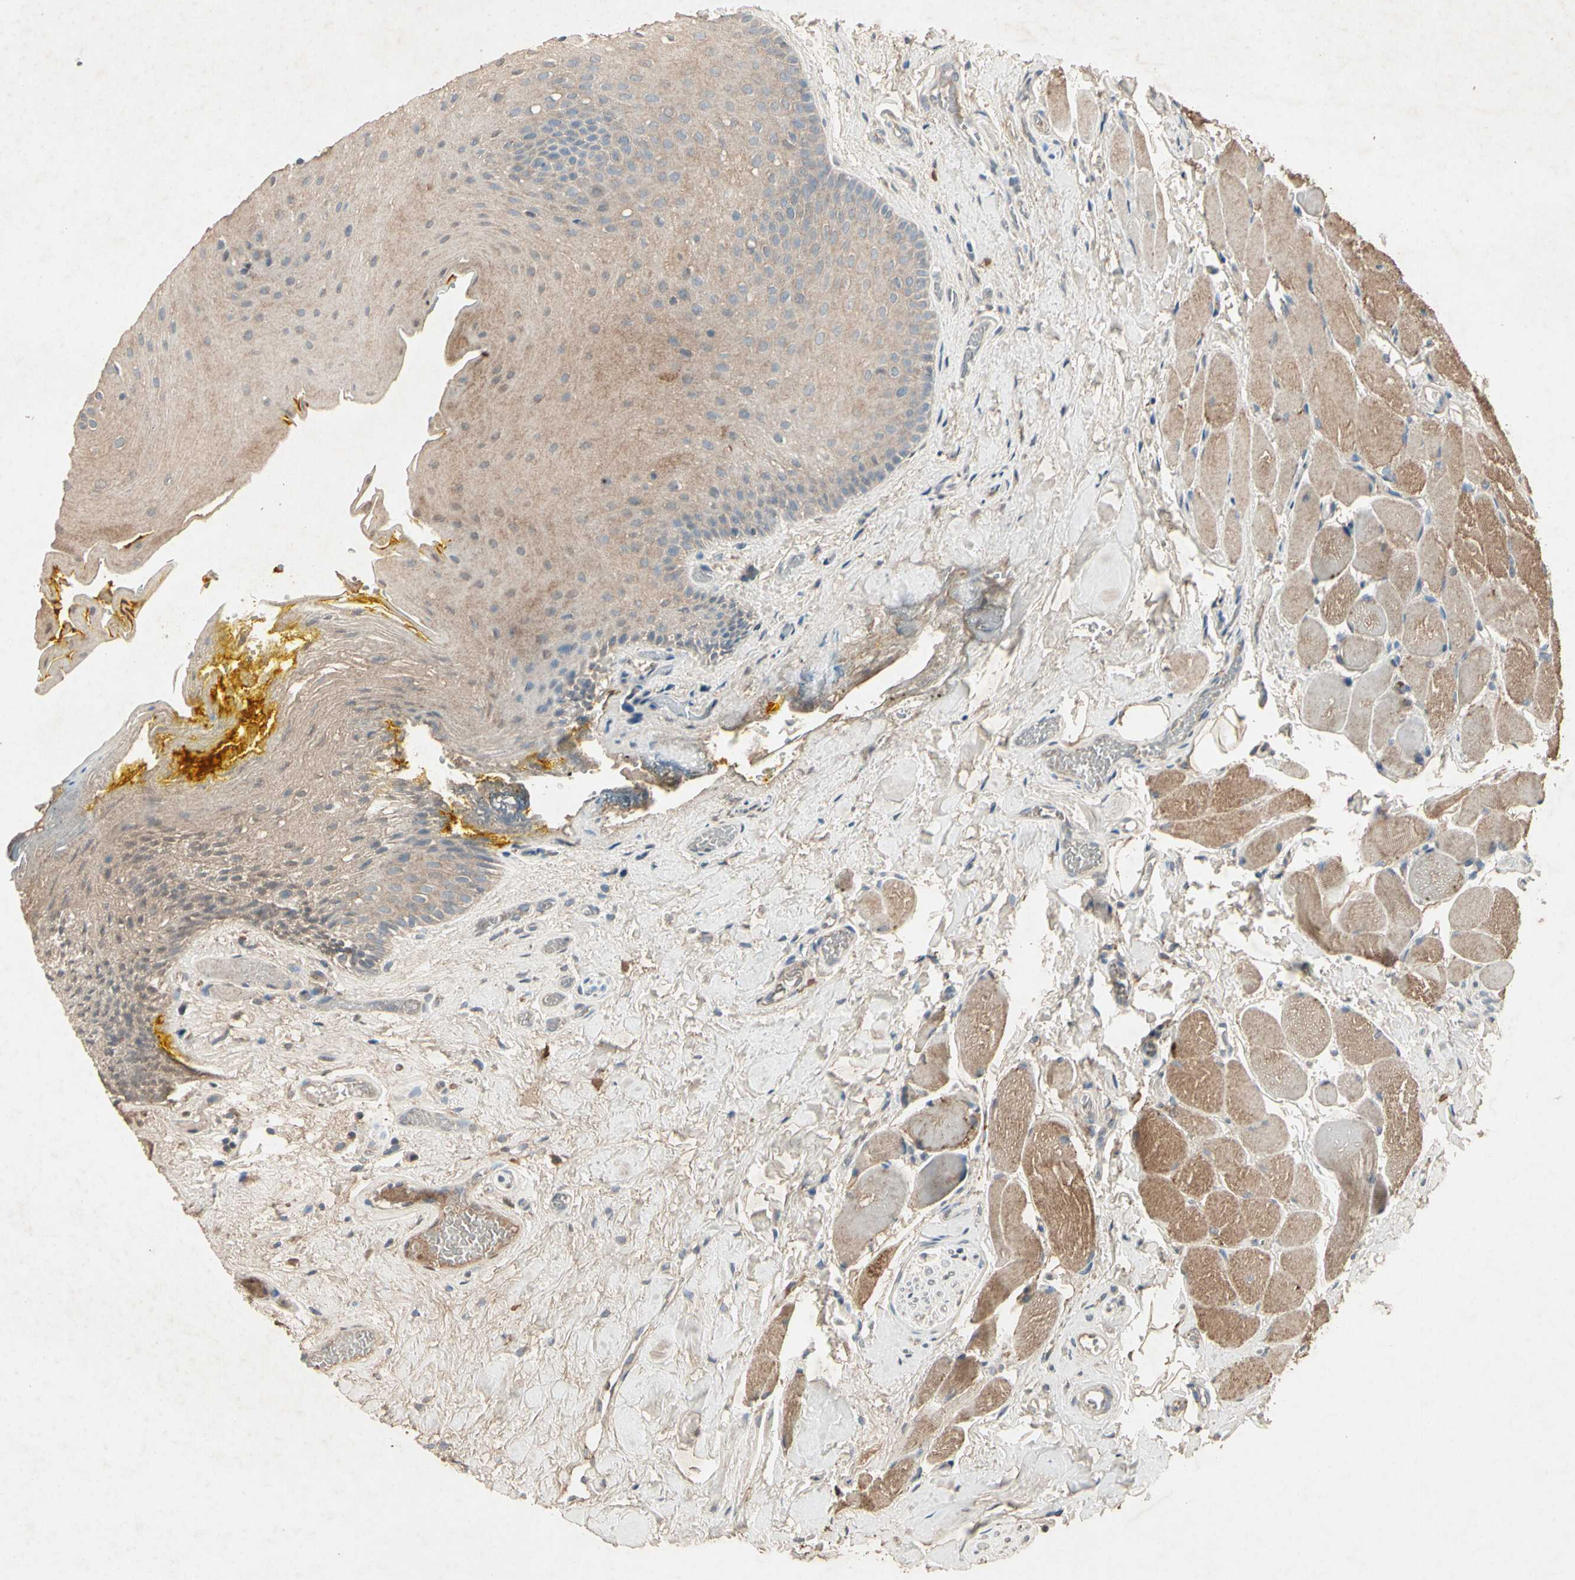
{"staining": {"intensity": "weak", "quantity": ">75%", "location": "cytoplasmic/membranous"}, "tissue": "oral mucosa", "cell_type": "Squamous epithelial cells", "image_type": "normal", "snomed": [{"axis": "morphology", "description": "Normal tissue, NOS"}, {"axis": "topography", "description": "Oral tissue"}], "caption": "Immunohistochemistry (DAB (3,3'-diaminobenzidine)) staining of unremarkable oral mucosa exhibits weak cytoplasmic/membranous protein positivity in about >75% of squamous epithelial cells.", "gene": "GPLD1", "patient": {"sex": "male", "age": 54}}